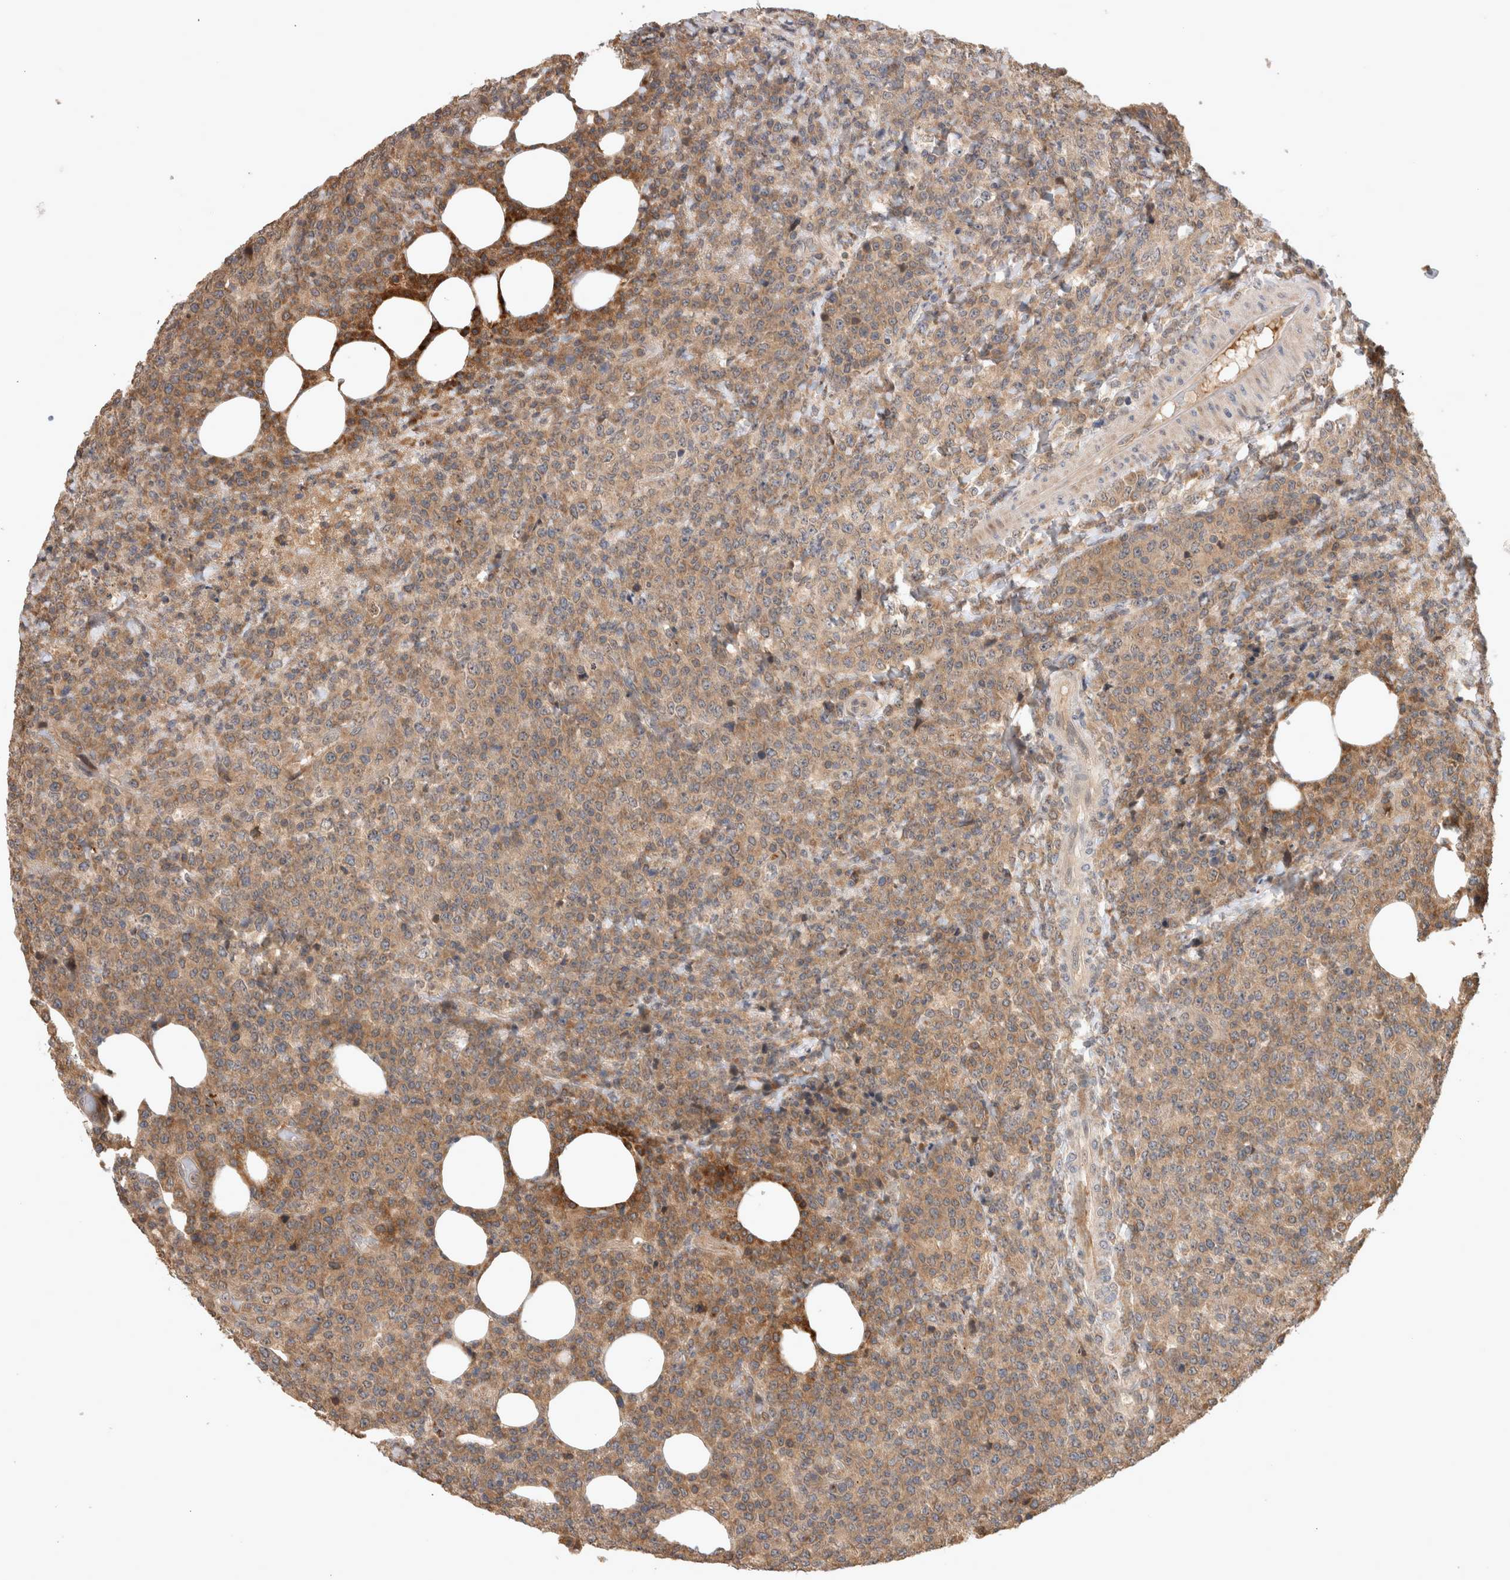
{"staining": {"intensity": "moderate", "quantity": ">75%", "location": "cytoplasmic/membranous"}, "tissue": "lymphoma", "cell_type": "Tumor cells", "image_type": "cancer", "snomed": [{"axis": "morphology", "description": "Malignant lymphoma, non-Hodgkin's type, High grade"}, {"axis": "topography", "description": "Lymph node"}], "caption": "Human lymphoma stained for a protein (brown) displays moderate cytoplasmic/membranous positive expression in about >75% of tumor cells.", "gene": "SERAC1", "patient": {"sex": "male", "age": 13}}